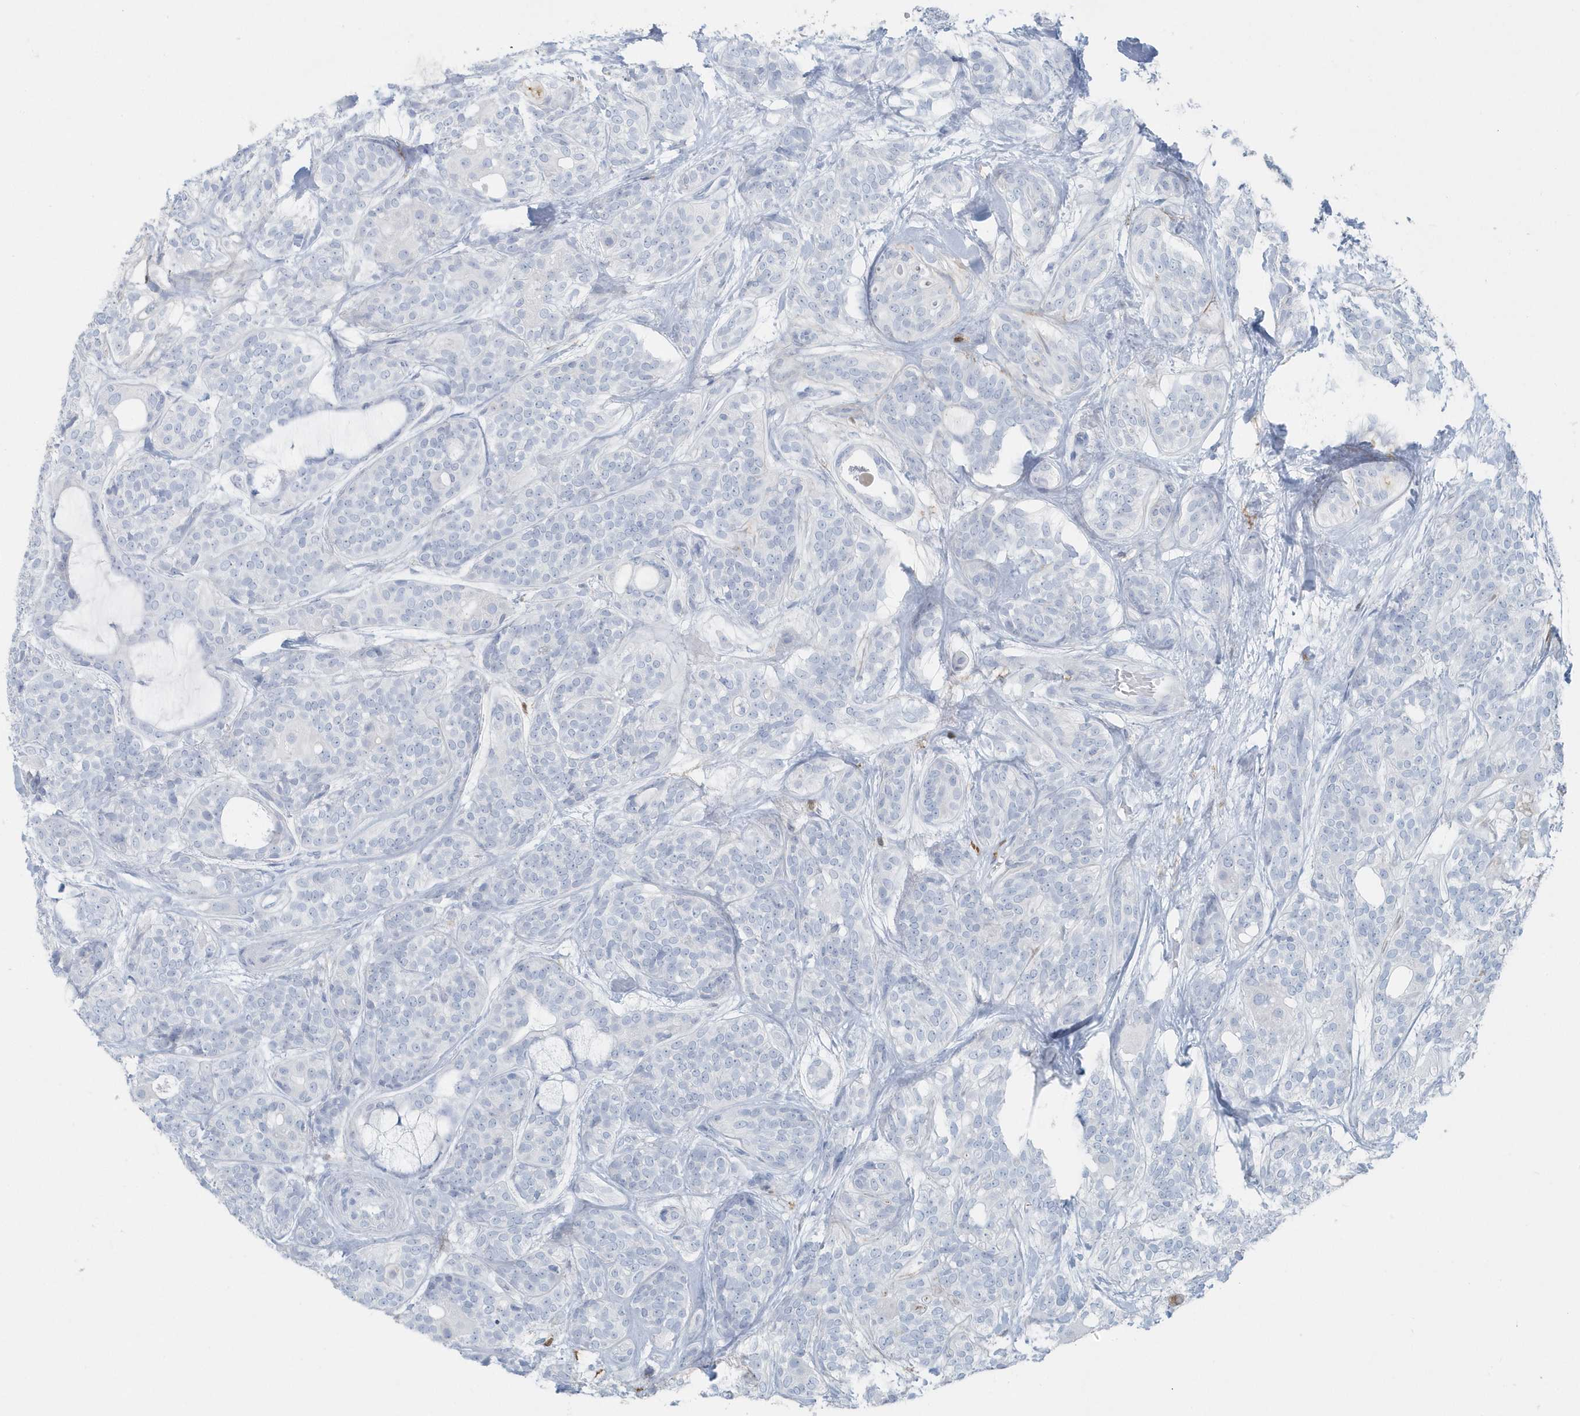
{"staining": {"intensity": "negative", "quantity": "none", "location": "none"}, "tissue": "head and neck cancer", "cell_type": "Tumor cells", "image_type": "cancer", "snomed": [{"axis": "morphology", "description": "Adenocarcinoma, NOS"}, {"axis": "topography", "description": "Head-Neck"}], "caption": "A photomicrograph of human head and neck adenocarcinoma is negative for staining in tumor cells. (Brightfield microscopy of DAB immunohistochemistry at high magnification).", "gene": "FAM98A", "patient": {"sex": "male", "age": 66}}